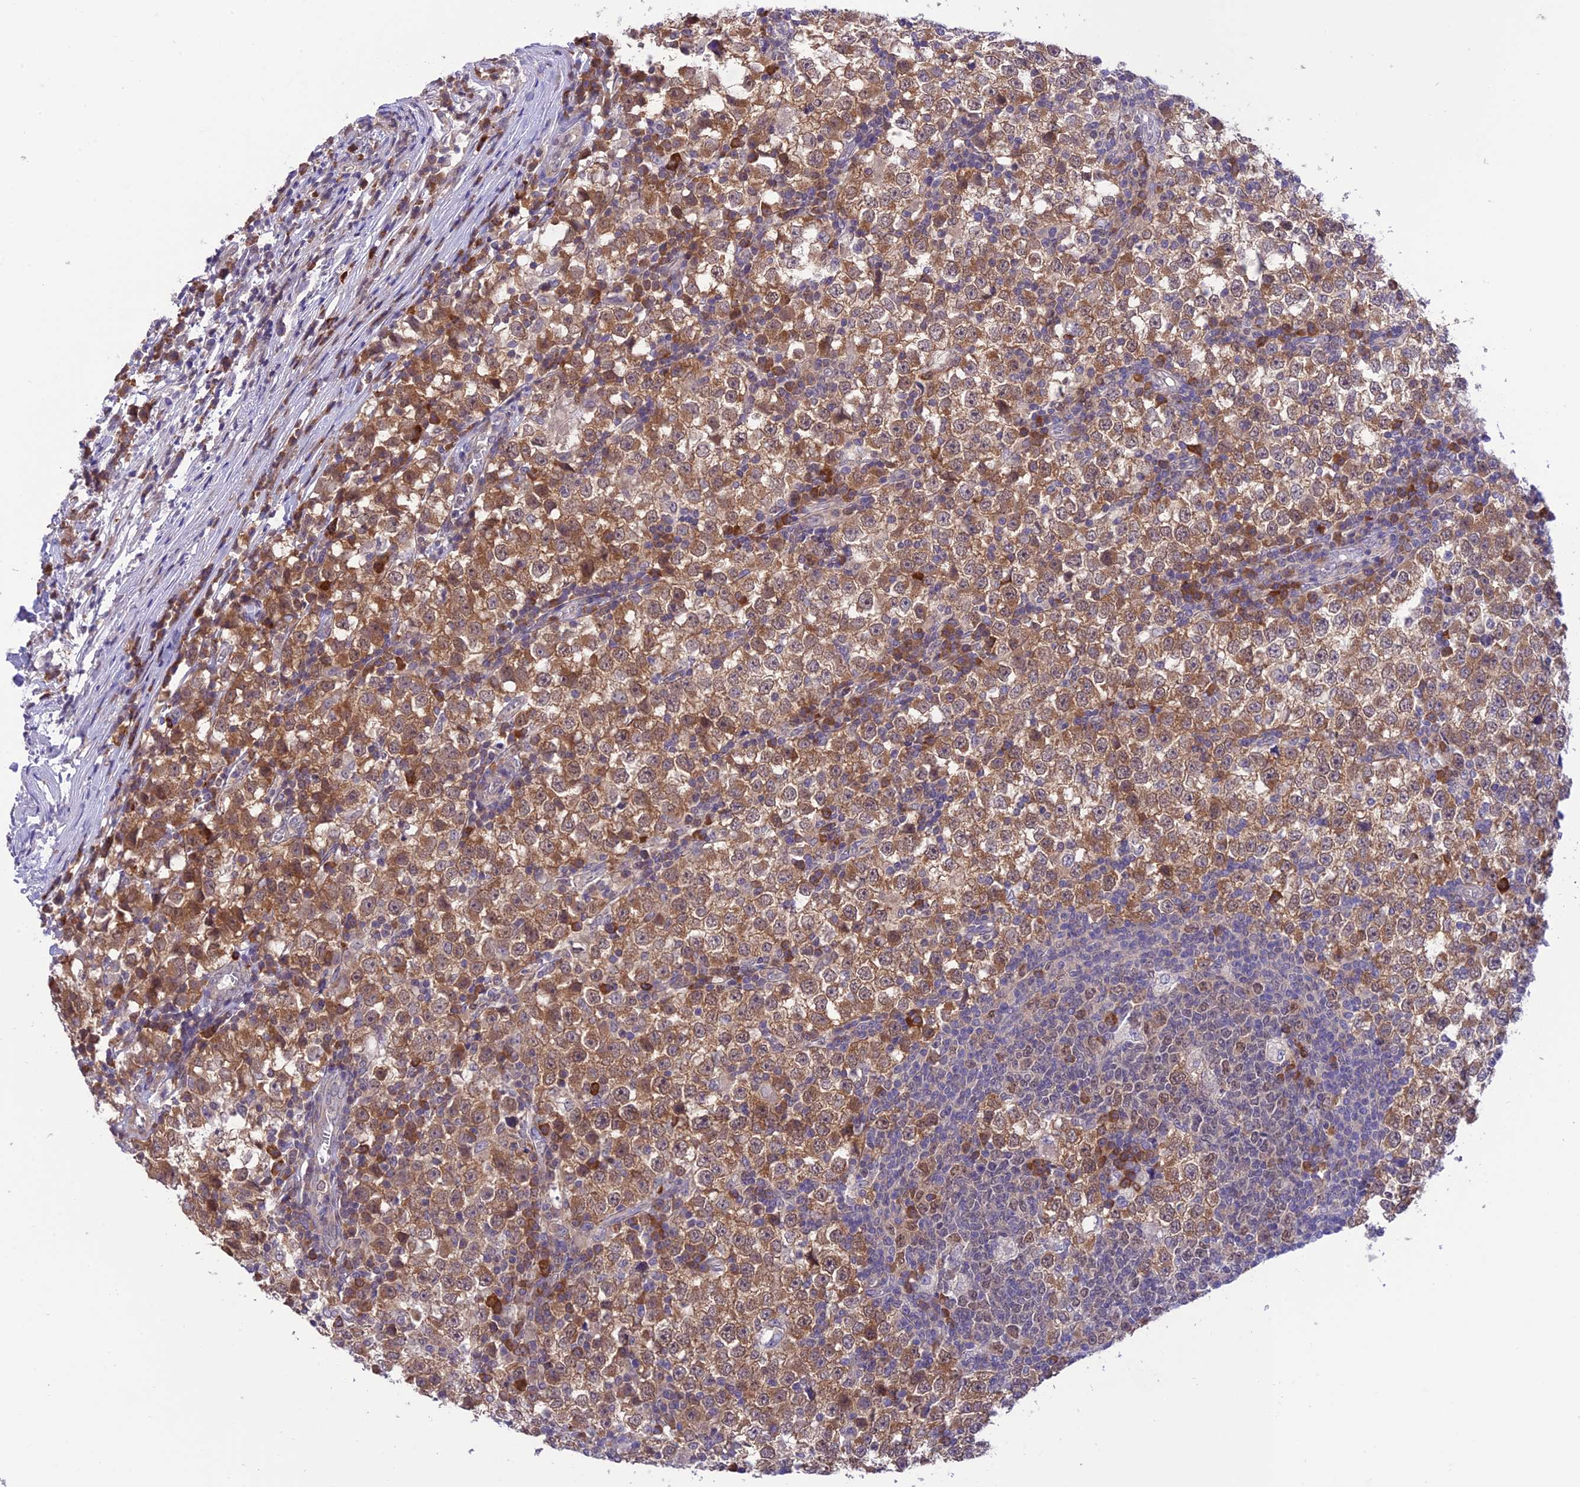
{"staining": {"intensity": "moderate", "quantity": ">75%", "location": "cytoplasmic/membranous"}, "tissue": "testis cancer", "cell_type": "Tumor cells", "image_type": "cancer", "snomed": [{"axis": "morphology", "description": "Seminoma, NOS"}, {"axis": "topography", "description": "Testis"}], "caption": "Protein staining shows moderate cytoplasmic/membranous positivity in approximately >75% of tumor cells in testis cancer (seminoma).", "gene": "RNF126", "patient": {"sex": "male", "age": 65}}